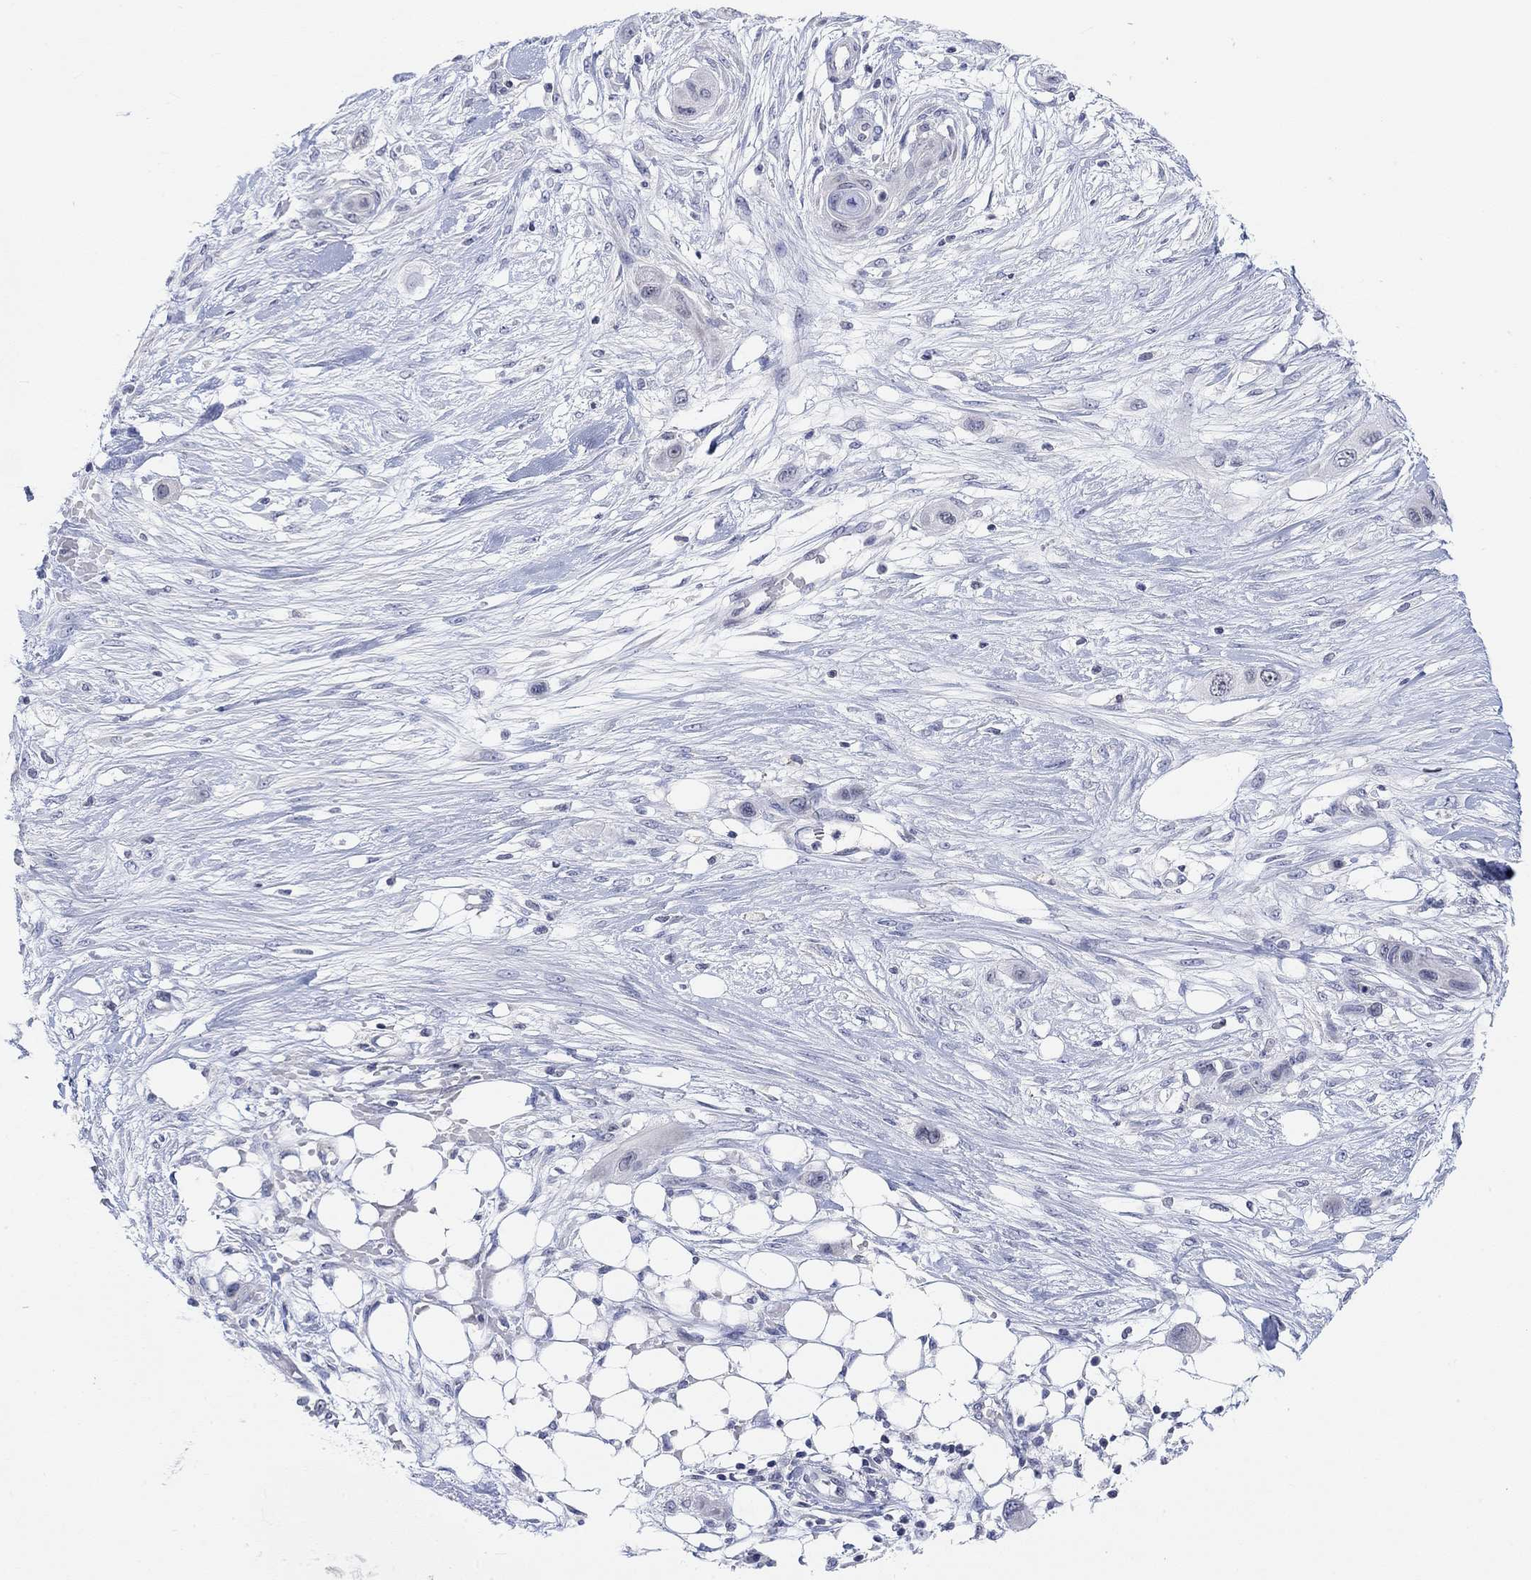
{"staining": {"intensity": "negative", "quantity": "none", "location": "none"}, "tissue": "skin cancer", "cell_type": "Tumor cells", "image_type": "cancer", "snomed": [{"axis": "morphology", "description": "Squamous cell carcinoma, NOS"}, {"axis": "topography", "description": "Skin"}], "caption": "Immunohistochemical staining of skin squamous cell carcinoma shows no significant positivity in tumor cells.", "gene": "ATP6V1E2", "patient": {"sex": "male", "age": 79}}